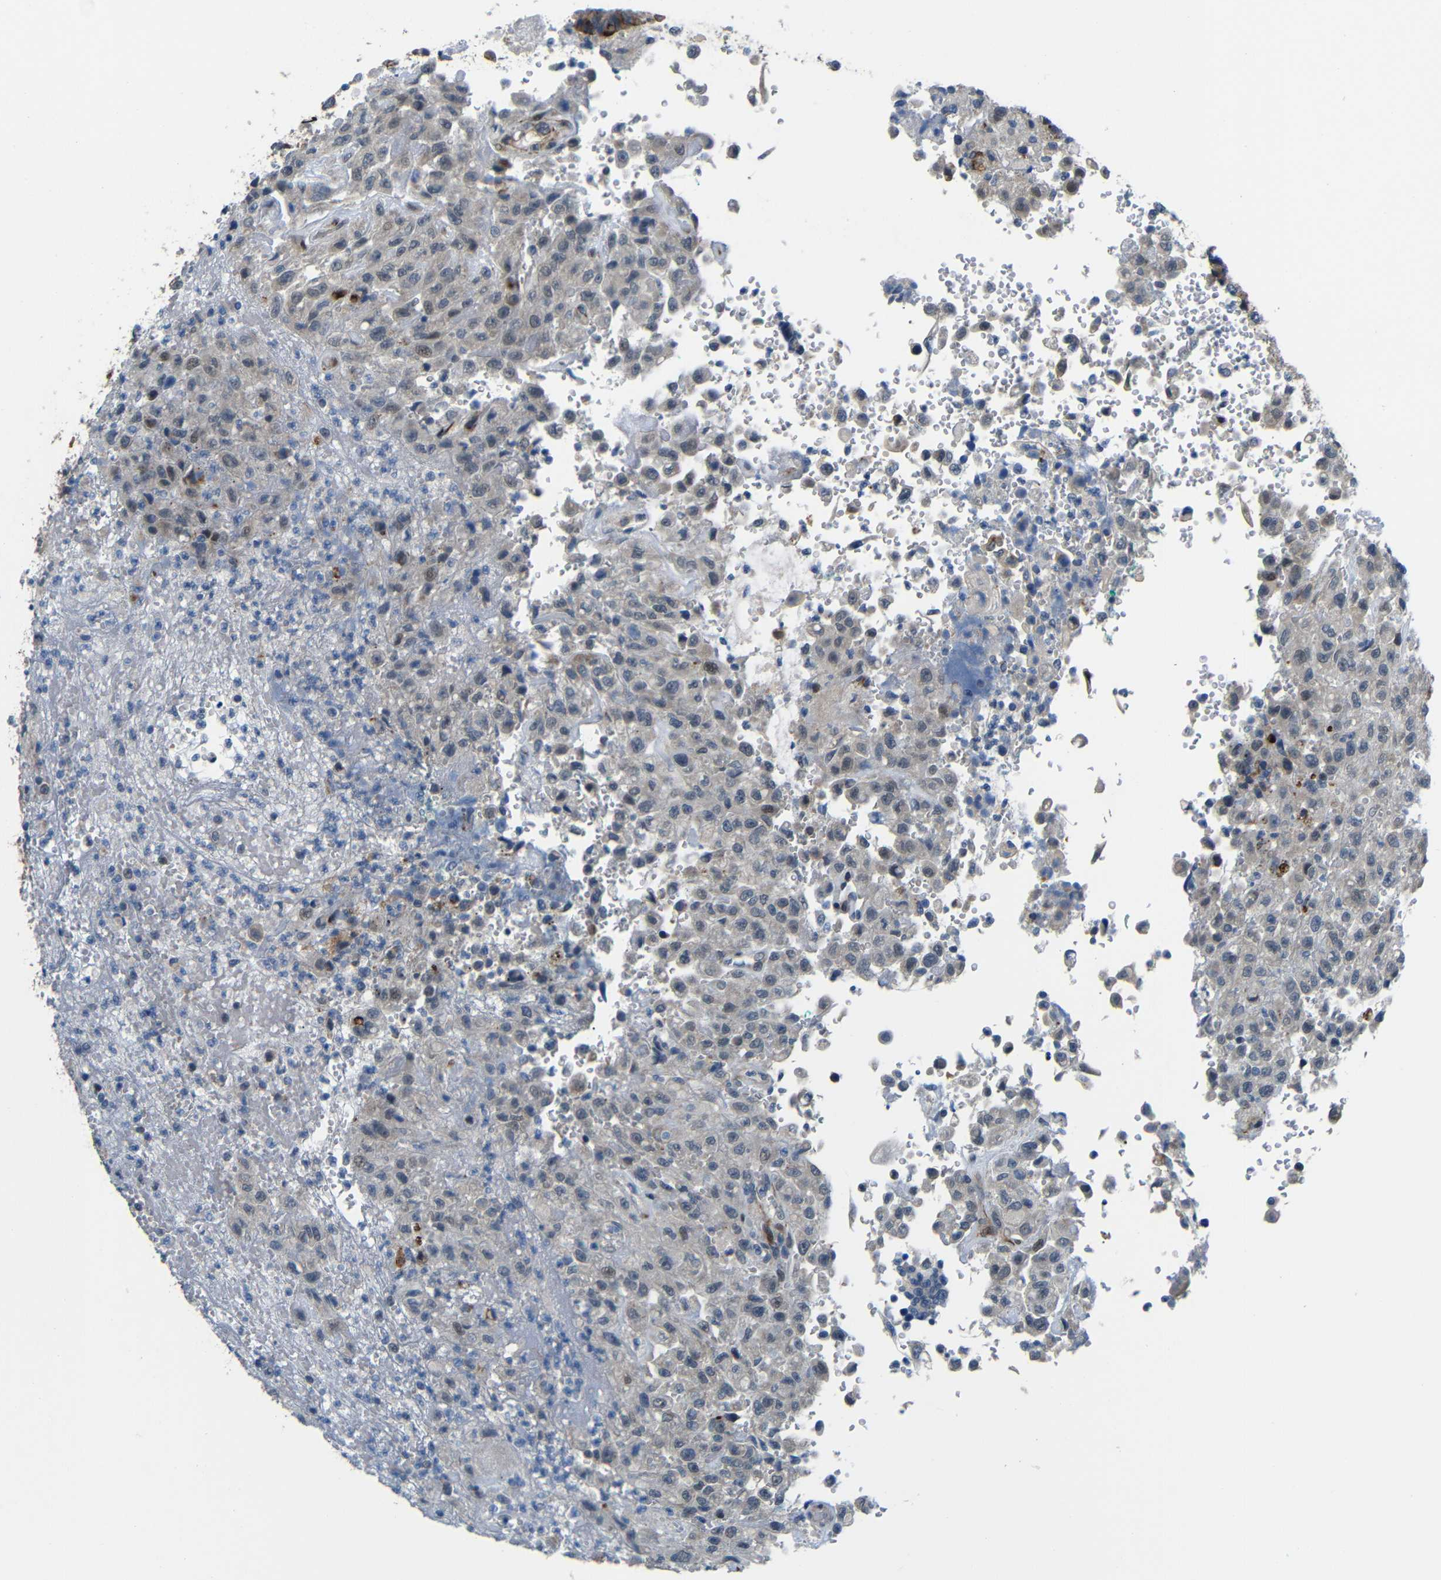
{"staining": {"intensity": "negative", "quantity": "none", "location": "none"}, "tissue": "urothelial cancer", "cell_type": "Tumor cells", "image_type": "cancer", "snomed": [{"axis": "morphology", "description": "Urothelial carcinoma, High grade"}, {"axis": "topography", "description": "Urinary bladder"}], "caption": "Urothelial cancer stained for a protein using IHC shows no positivity tumor cells.", "gene": "SYDE1", "patient": {"sex": "male", "age": 46}}